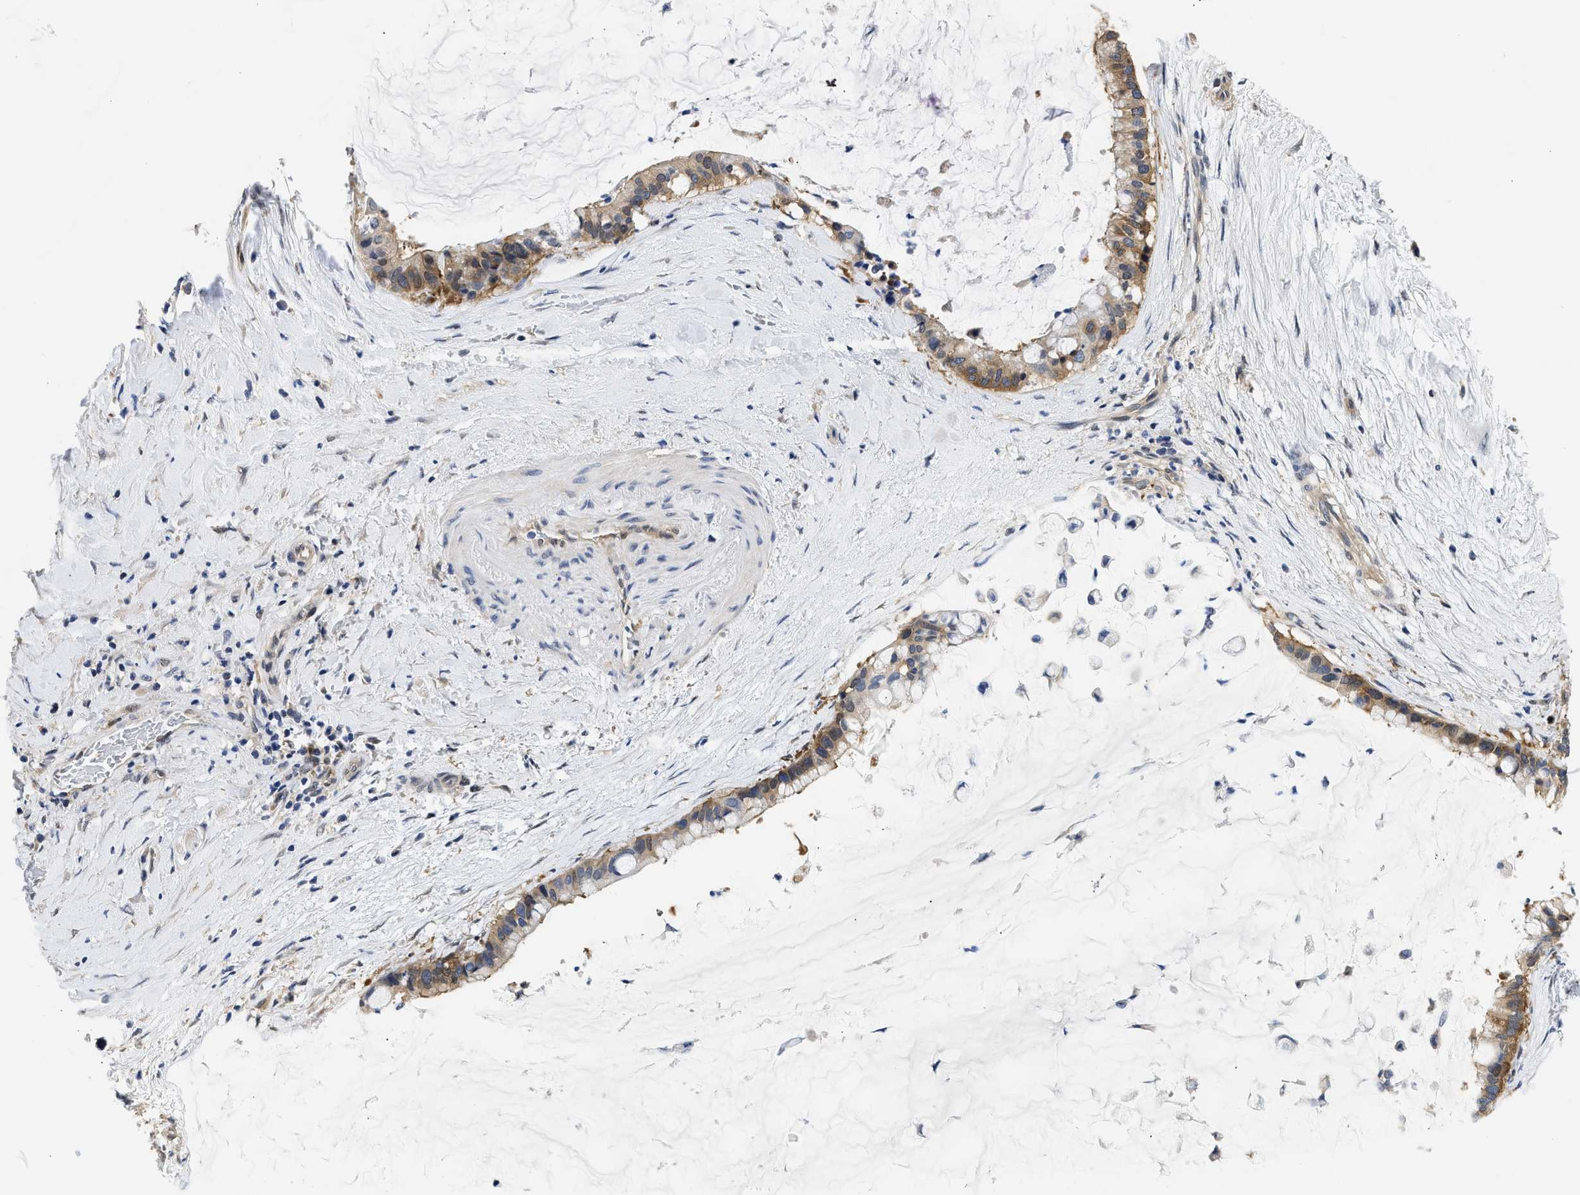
{"staining": {"intensity": "moderate", "quantity": "25%-75%", "location": "cytoplasmic/membranous"}, "tissue": "pancreatic cancer", "cell_type": "Tumor cells", "image_type": "cancer", "snomed": [{"axis": "morphology", "description": "Adenocarcinoma, NOS"}, {"axis": "topography", "description": "Pancreas"}], "caption": "A high-resolution photomicrograph shows immunohistochemistry (IHC) staining of pancreatic cancer (adenocarcinoma), which exhibits moderate cytoplasmic/membranous staining in about 25%-75% of tumor cells.", "gene": "XPO5", "patient": {"sex": "male", "age": 41}}